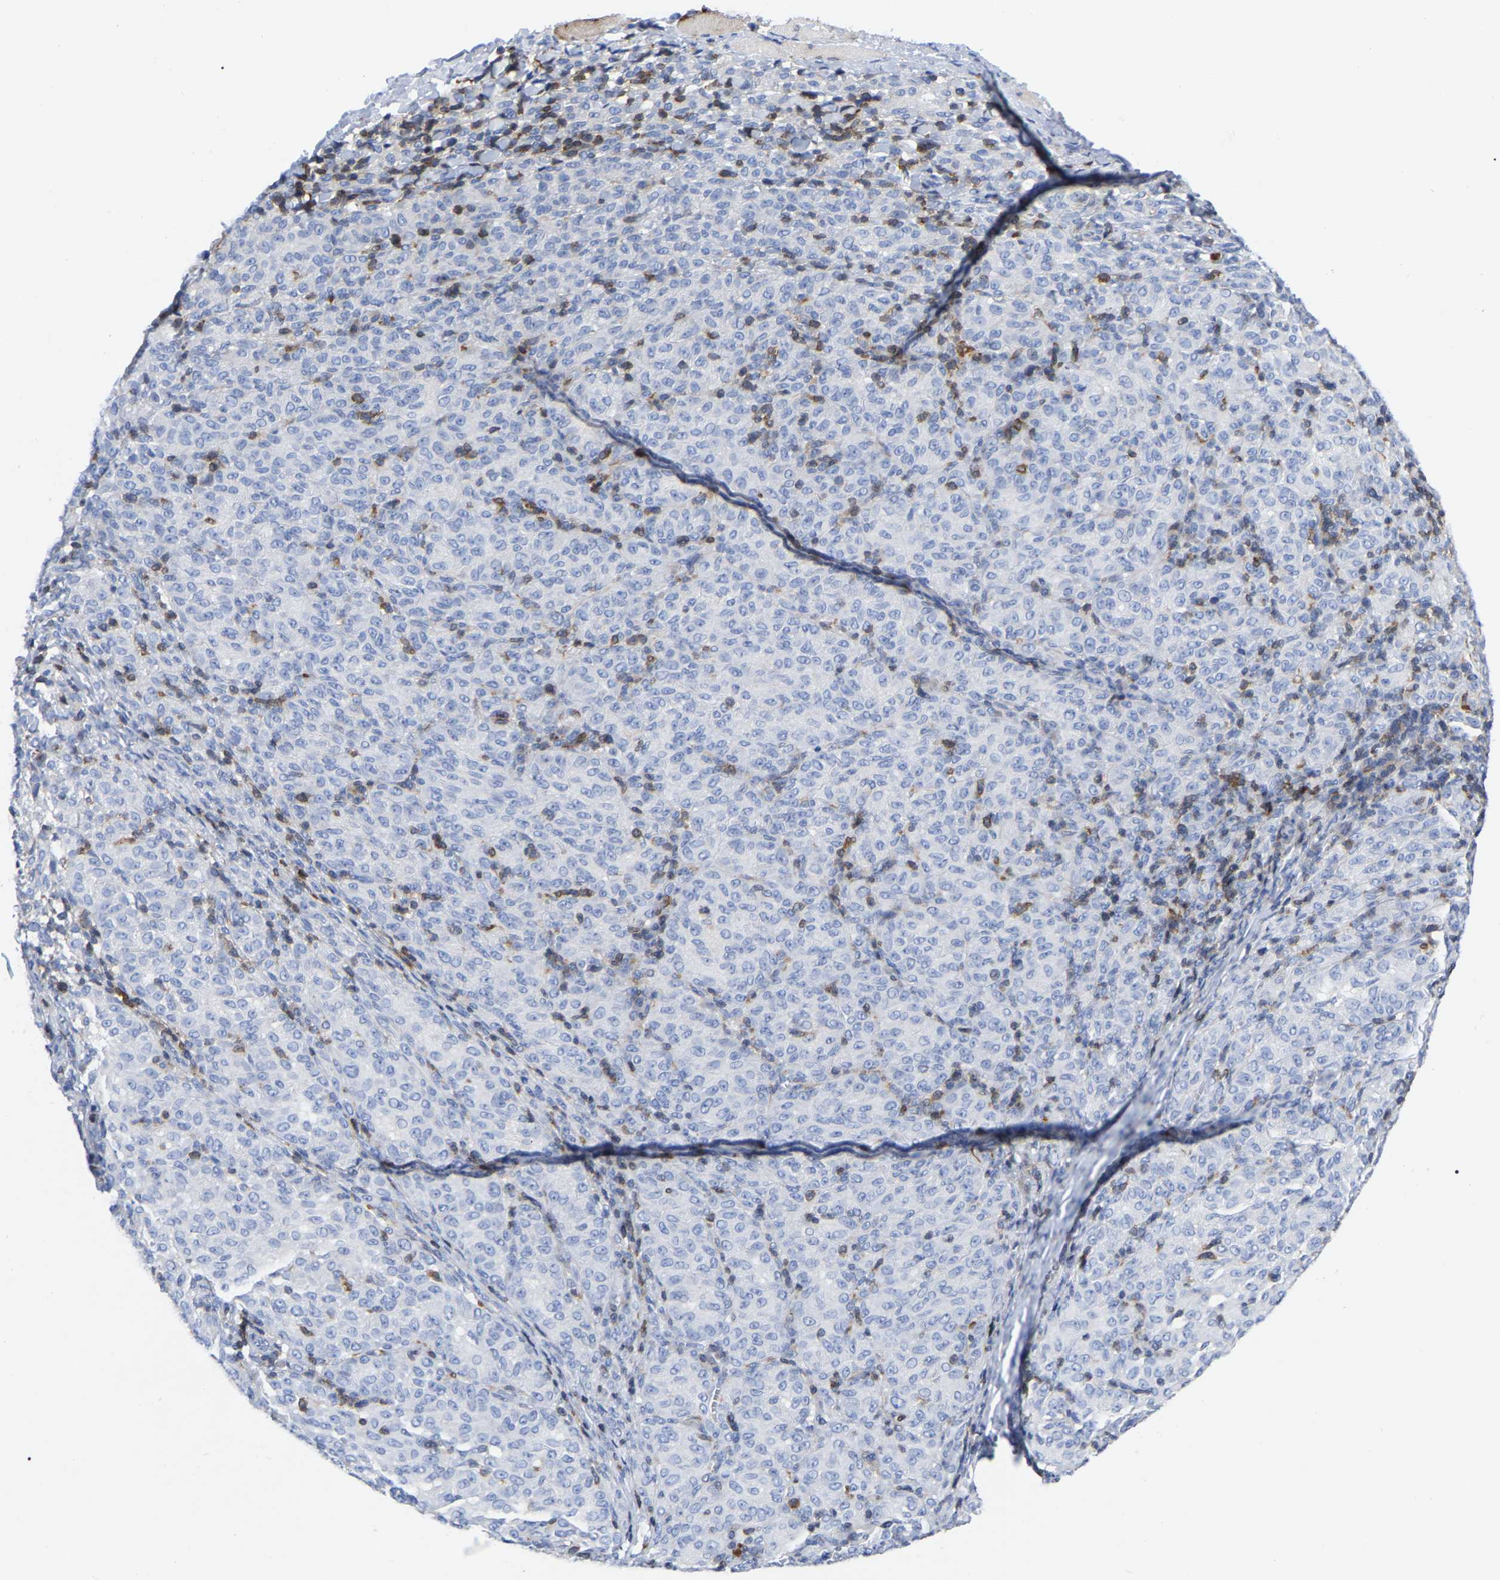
{"staining": {"intensity": "negative", "quantity": "none", "location": "none"}, "tissue": "melanoma", "cell_type": "Tumor cells", "image_type": "cancer", "snomed": [{"axis": "morphology", "description": "Malignant melanoma, NOS"}, {"axis": "topography", "description": "Skin"}], "caption": "Micrograph shows no significant protein staining in tumor cells of melanoma.", "gene": "PTPN7", "patient": {"sex": "female", "age": 72}}